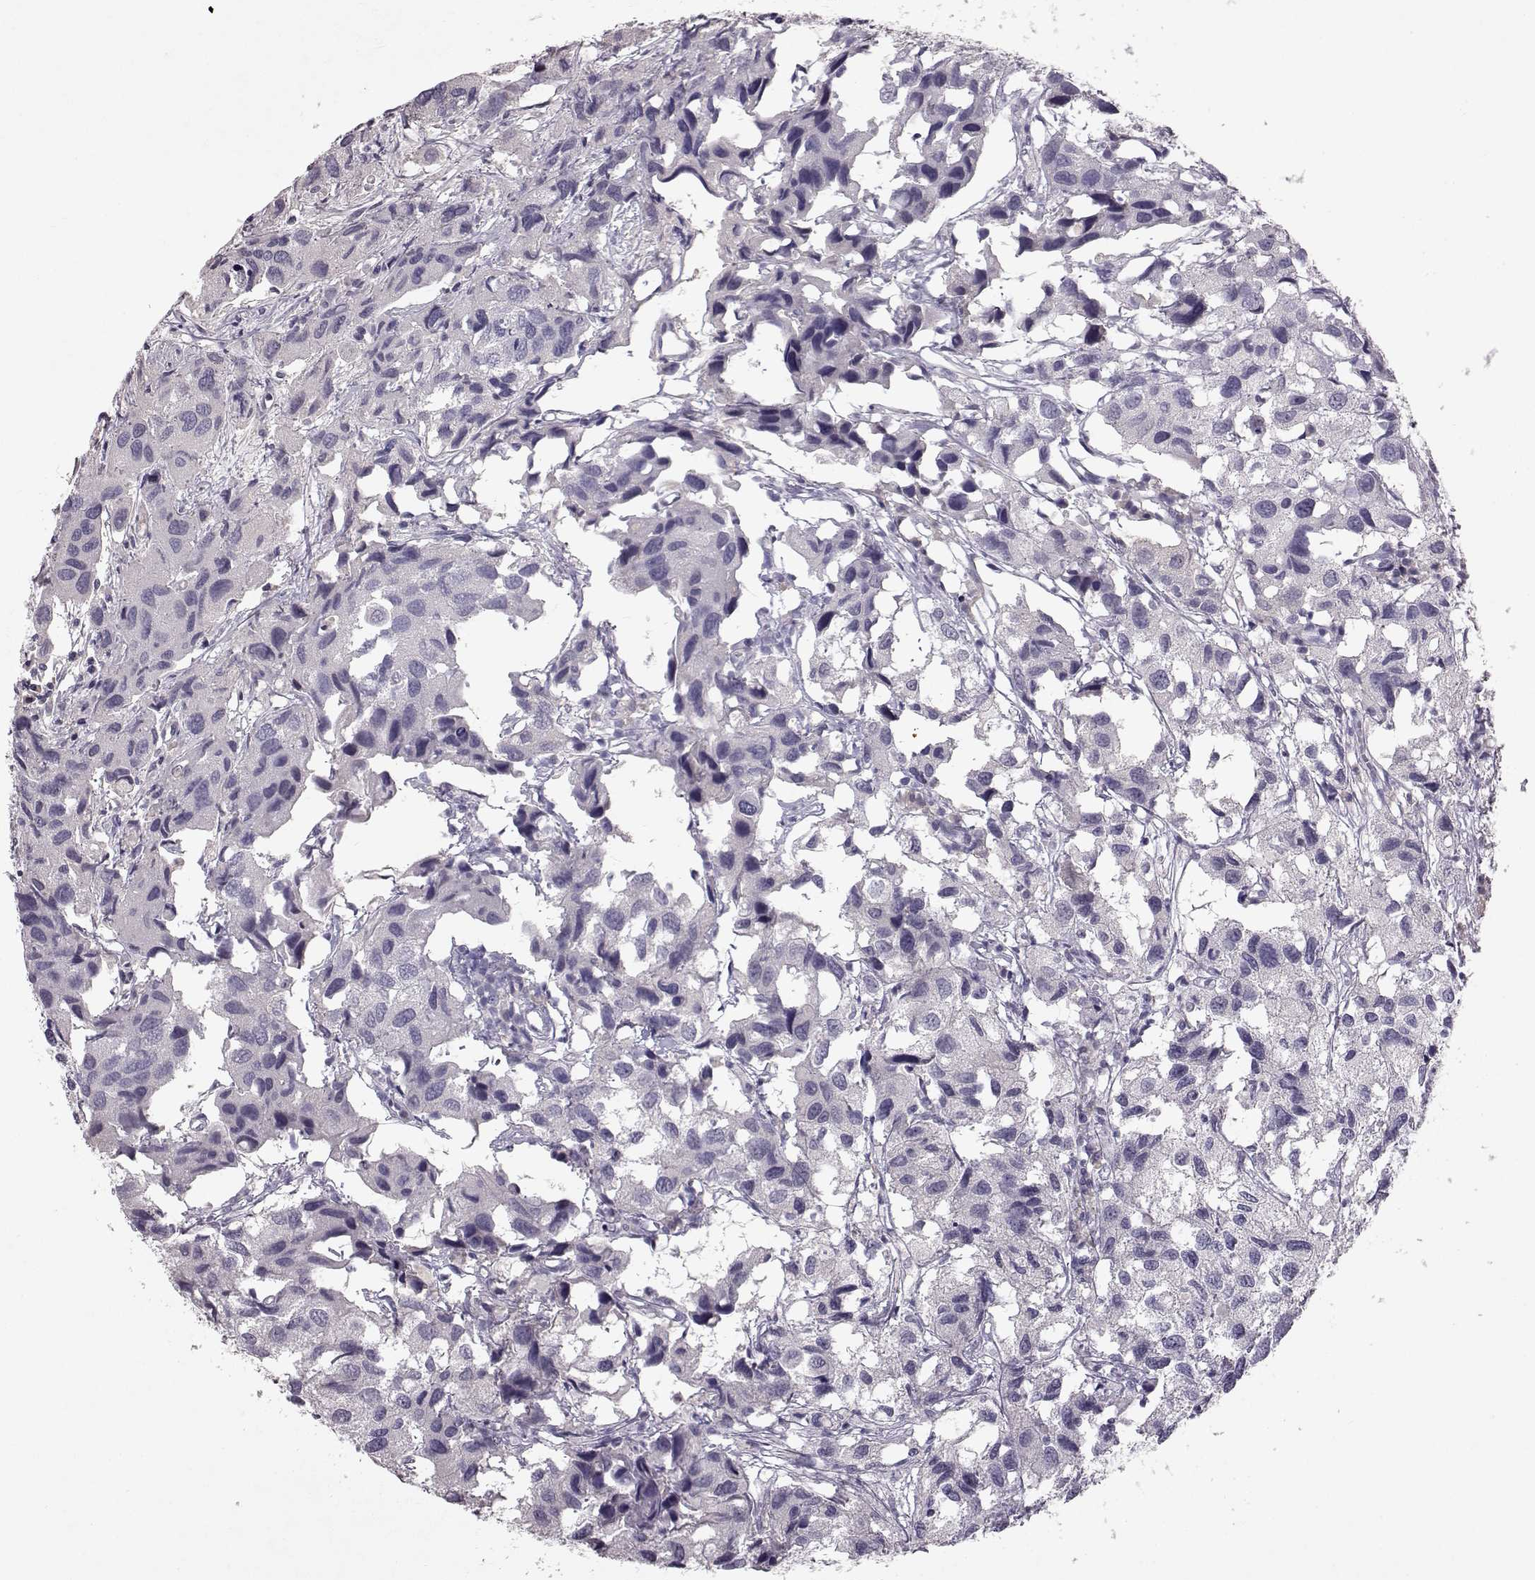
{"staining": {"intensity": "negative", "quantity": "none", "location": "none"}, "tissue": "urothelial cancer", "cell_type": "Tumor cells", "image_type": "cancer", "snomed": [{"axis": "morphology", "description": "Urothelial carcinoma, High grade"}, {"axis": "topography", "description": "Urinary bladder"}], "caption": "DAB immunohistochemical staining of urothelial cancer shows no significant expression in tumor cells.", "gene": "SPAG17", "patient": {"sex": "male", "age": 79}}